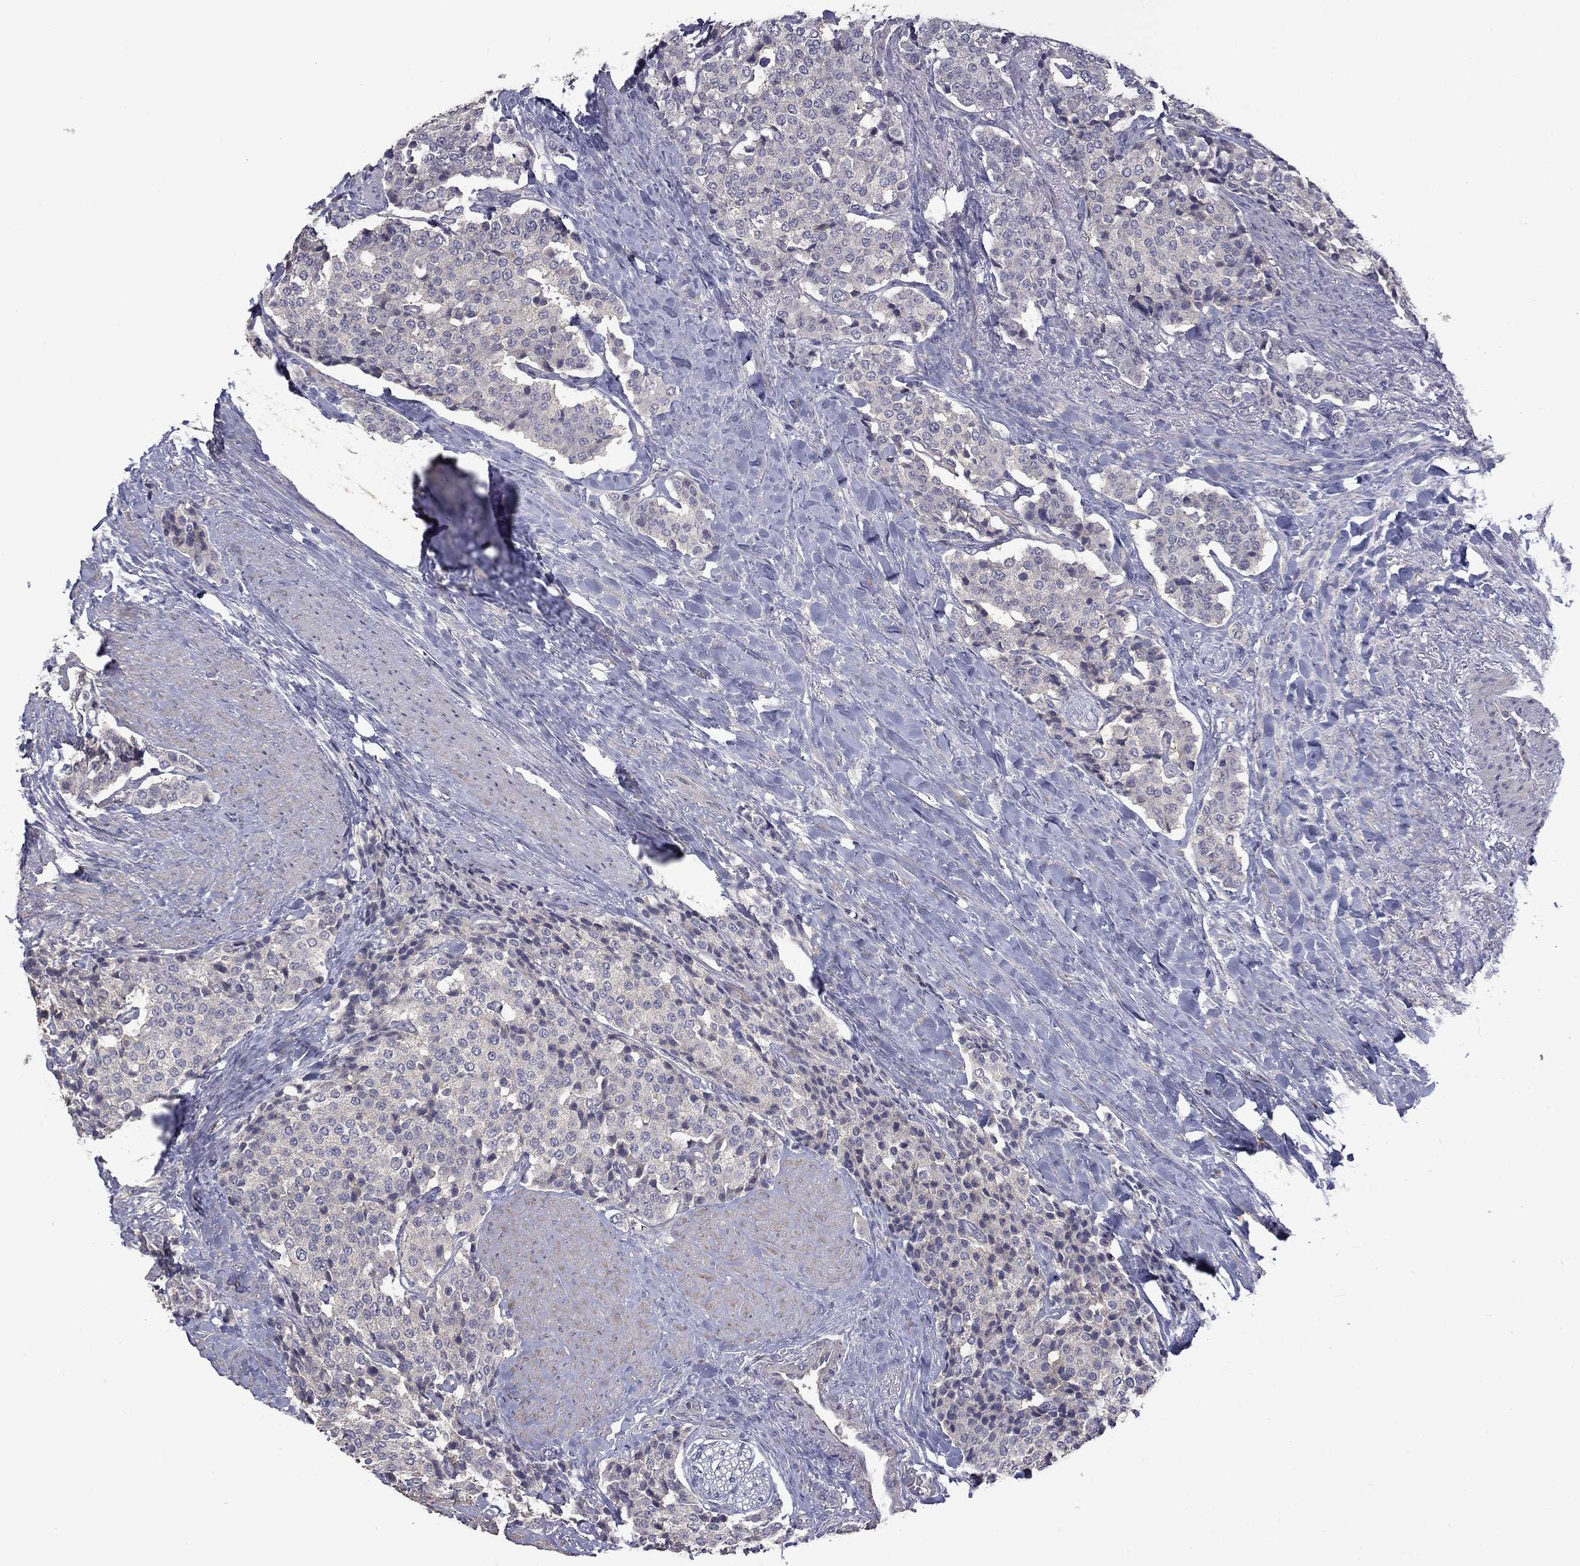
{"staining": {"intensity": "negative", "quantity": "none", "location": "none"}, "tissue": "carcinoid", "cell_type": "Tumor cells", "image_type": "cancer", "snomed": [{"axis": "morphology", "description": "Carcinoid, malignant, NOS"}, {"axis": "topography", "description": "Small intestine"}], "caption": "This is an IHC histopathology image of carcinoid. There is no expression in tumor cells.", "gene": "SLC39A14", "patient": {"sex": "female", "age": 58}}